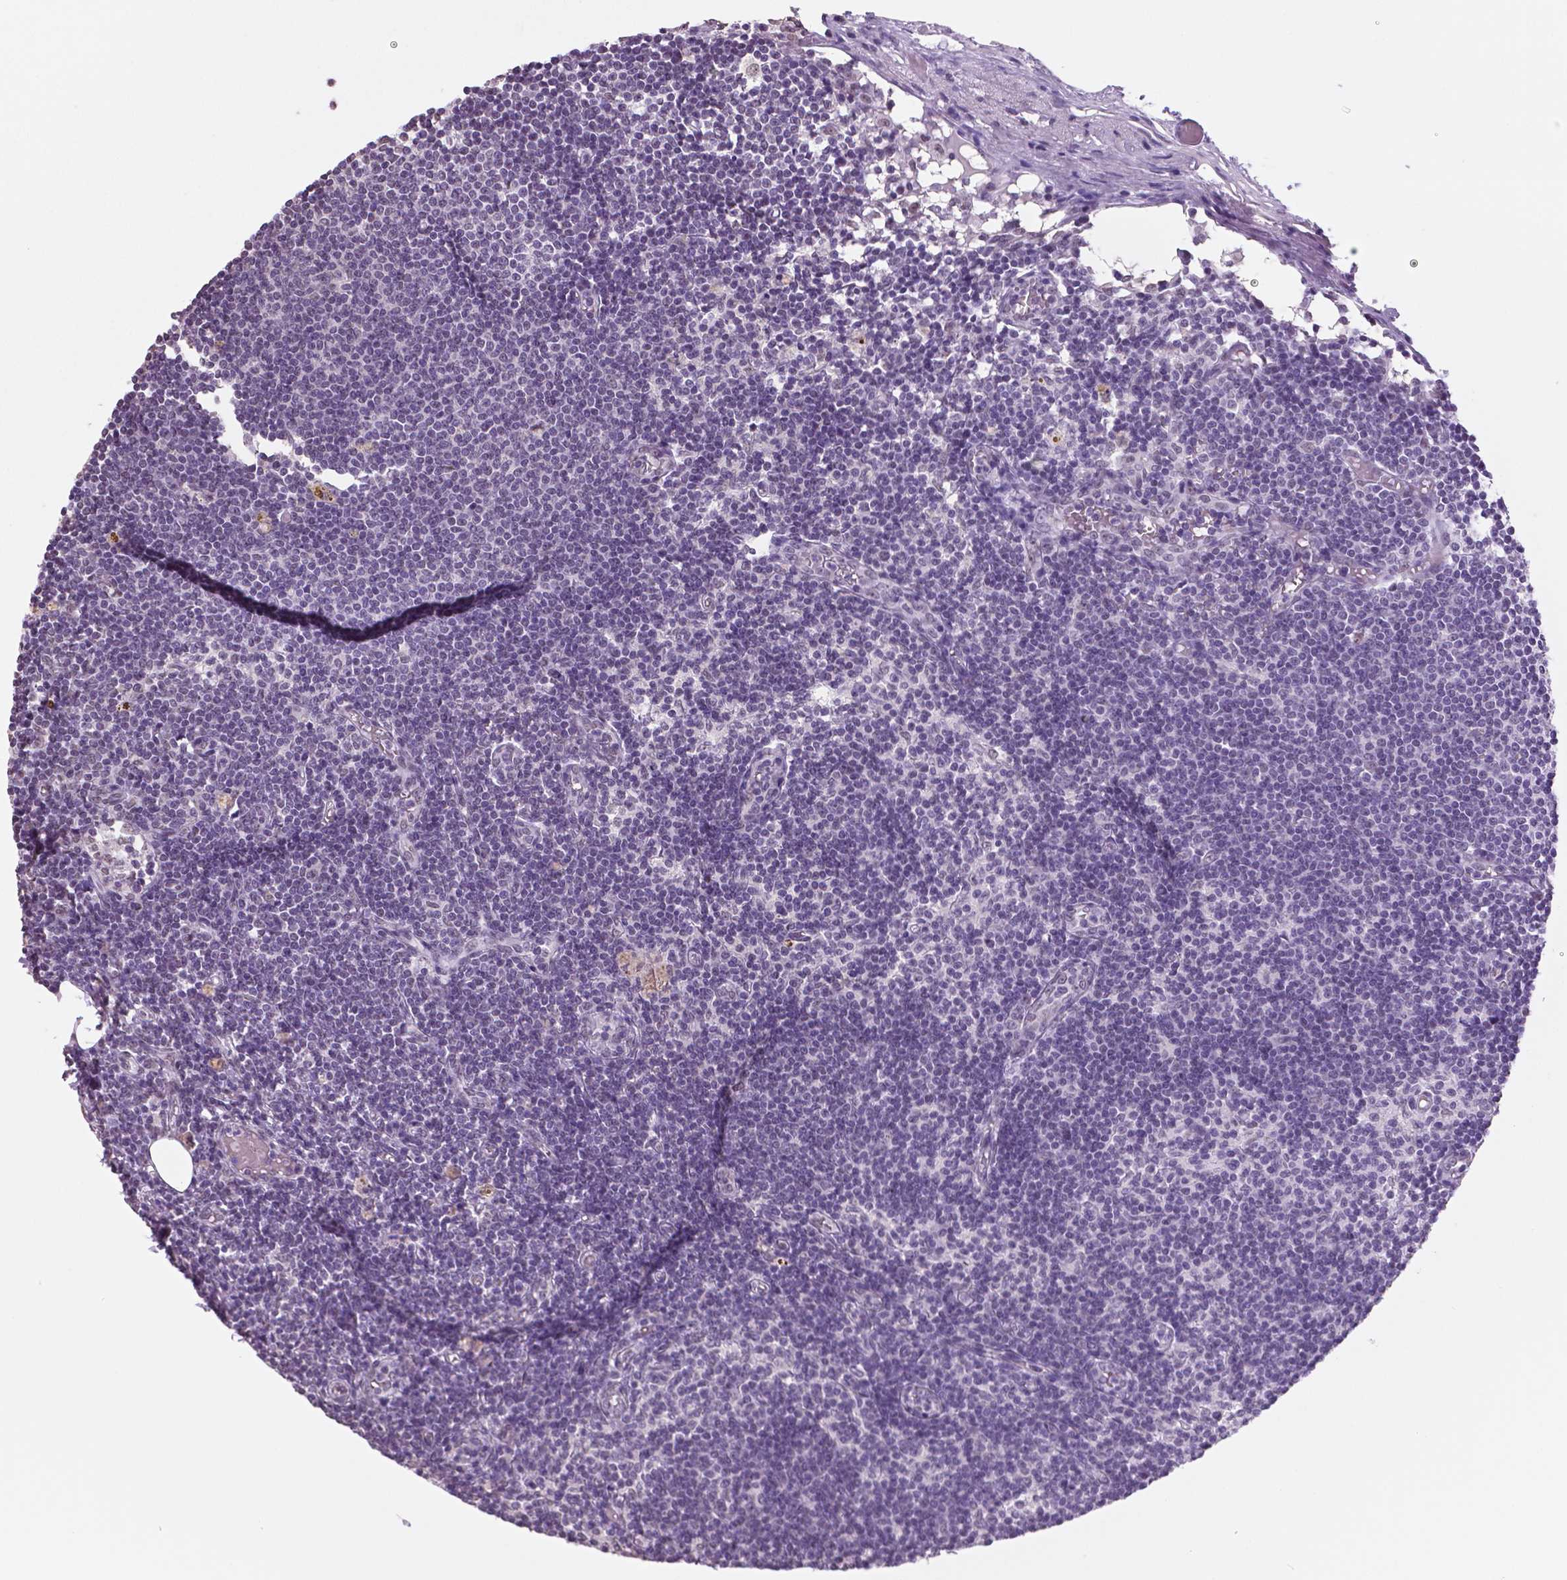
{"staining": {"intensity": "negative", "quantity": "none", "location": "none"}, "tissue": "lymph node", "cell_type": "Non-germinal center cells", "image_type": "normal", "snomed": [{"axis": "morphology", "description": "Normal tissue, NOS"}, {"axis": "topography", "description": "Lymph node"}], "caption": "Non-germinal center cells show no significant protein positivity in unremarkable lymph node. (Brightfield microscopy of DAB (3,3'-diaminobenzidine) immunohistochemistry at high magnification).", "gene": "IGF2BP1", "patient": {"sex": "female", "age": 69}}